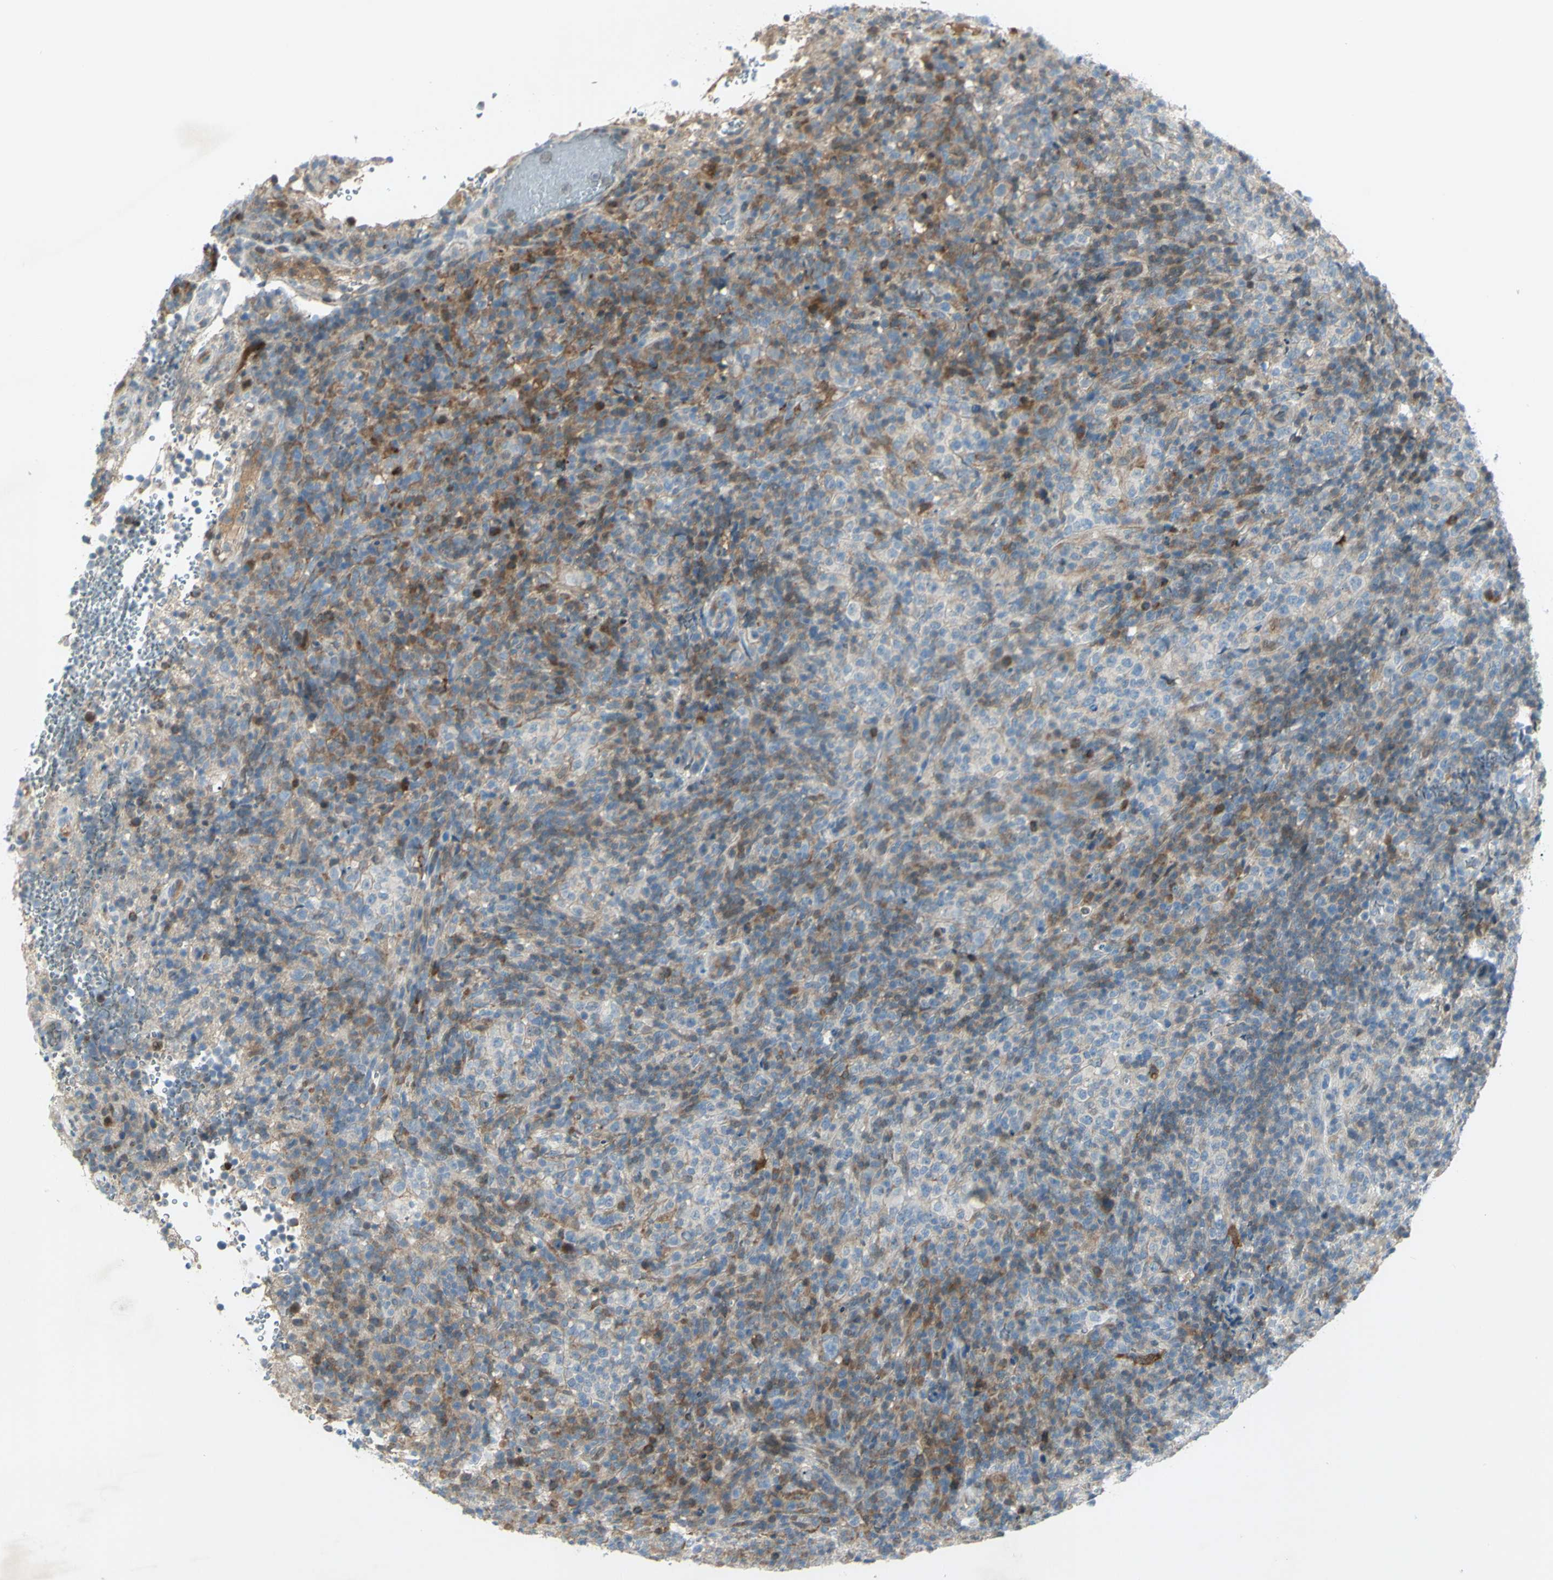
{"staining": {"intensity": "moderate", "quantity": "25%-75%", "location": "cytoplasmic/membranous"}, "tissue": "lymphoma", "cell_type": "Tumor cells", "image_type": "cancer", "snomed": [{"axis": "morphology", "description": "Malignant lymphoma, non-Hodgkin's type, High grade"}, {"axis": "topography", "description": "Lymph node"}], "caption": "Immunohistochemical staining of lymphoma shows medium levels of moderate cytoplasmic/membranous expression in approximately 25%-75% of tumor cells.", "gene": "C1orf159", "patient": {"sex": "female", "age": 76}}